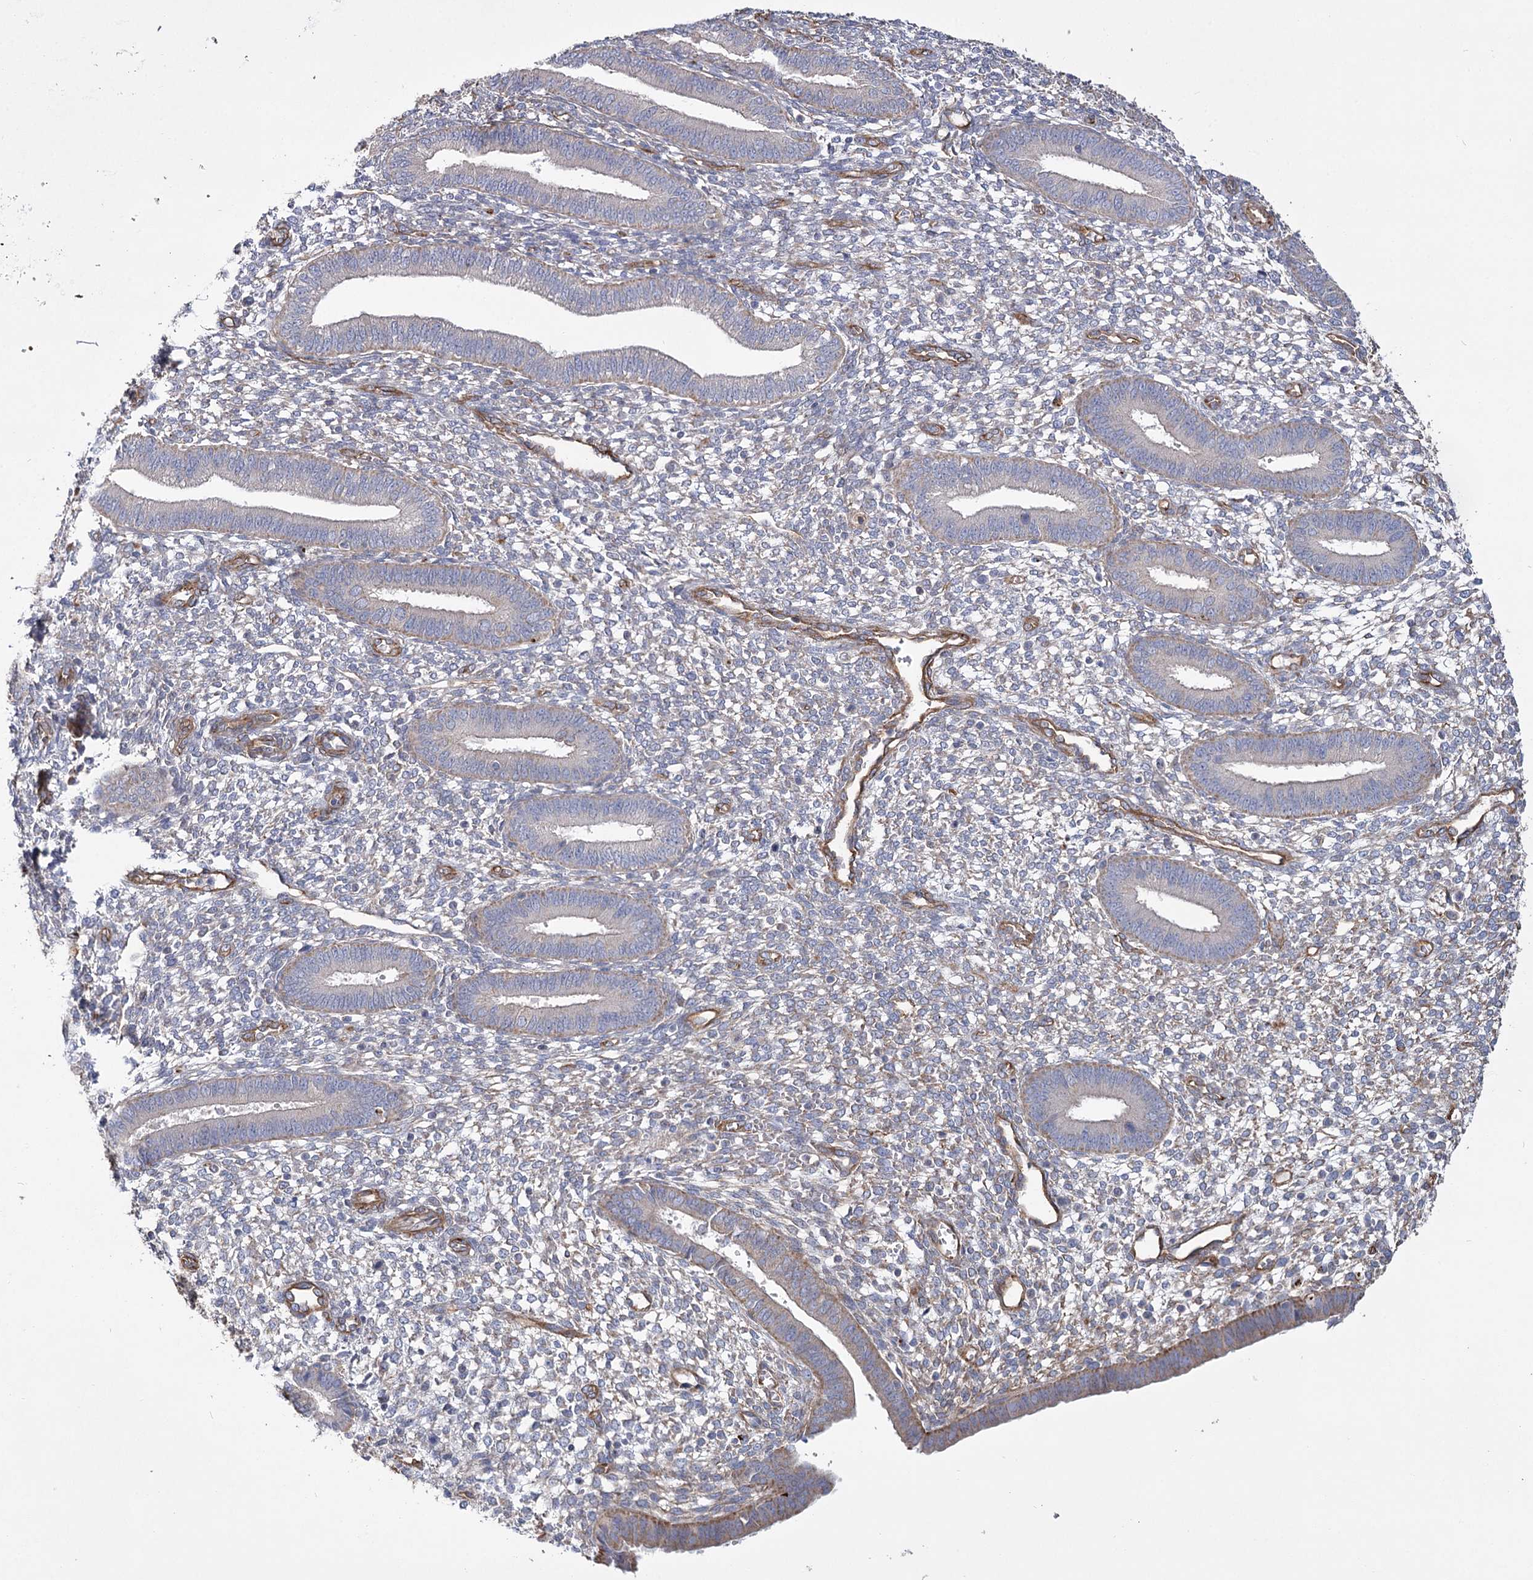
{"staining": {"intensity": "negative", "quantity": "none", "location": "none"}, "tissue": "endometrium", "cell_type": "Cells in endometrial stroma", "image_type": "normal", "snomed": [{"axis": "morphology", "description": "Normal tissue, NOS"}, {"axis": "topography", "description": "Endometrium"}], "caption": "The histopathology image demonstrates no staining of cells in endometrial stroma in unremarkable endometrium.", "gene": "TMEM164", "patient": {"sex": "female", "age": 46}}